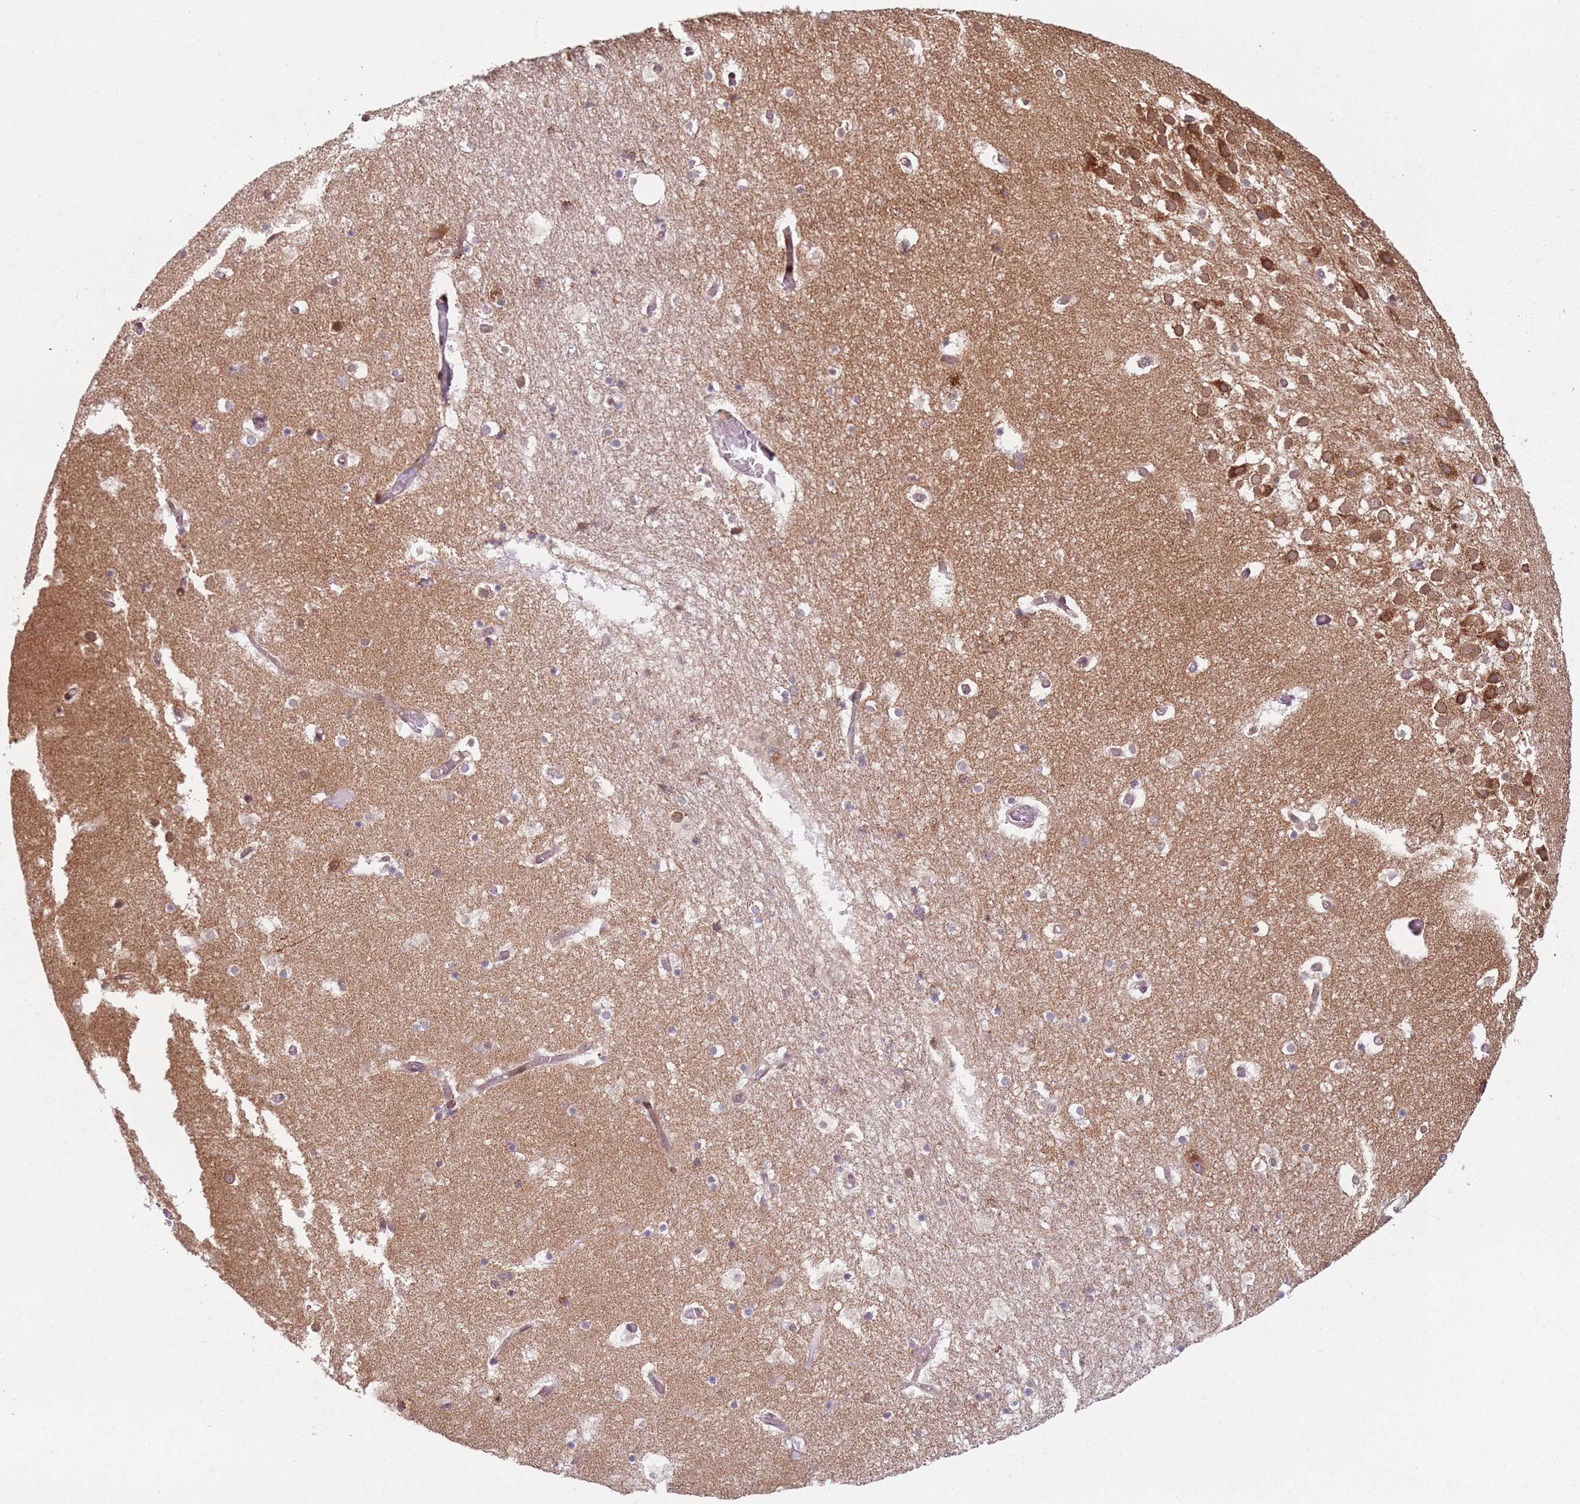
{"staining": {"intensity": "moderate", "quantity": "<25%", "location": "nuclear"}, "tissue": "hippocampus", "cell_type": "Glial cells", "image_type": "normal", "snomed": [{"axis": "morphology", "description": "Normal tissue, NOS"}, {"axis": "topography", "description": "Hippocampus"}], "caption": "The photomicrograph demonstrates a brown stain indicating the presence of a protein in the nuclear of glial cells in hippocampus. (Stains: DAB in brown, nuclei in blue, Microscopy: brightfield microscopy at high magnification).", "gene": "HNRNPLL", "patient": {"sex": "female", "age": 52}}